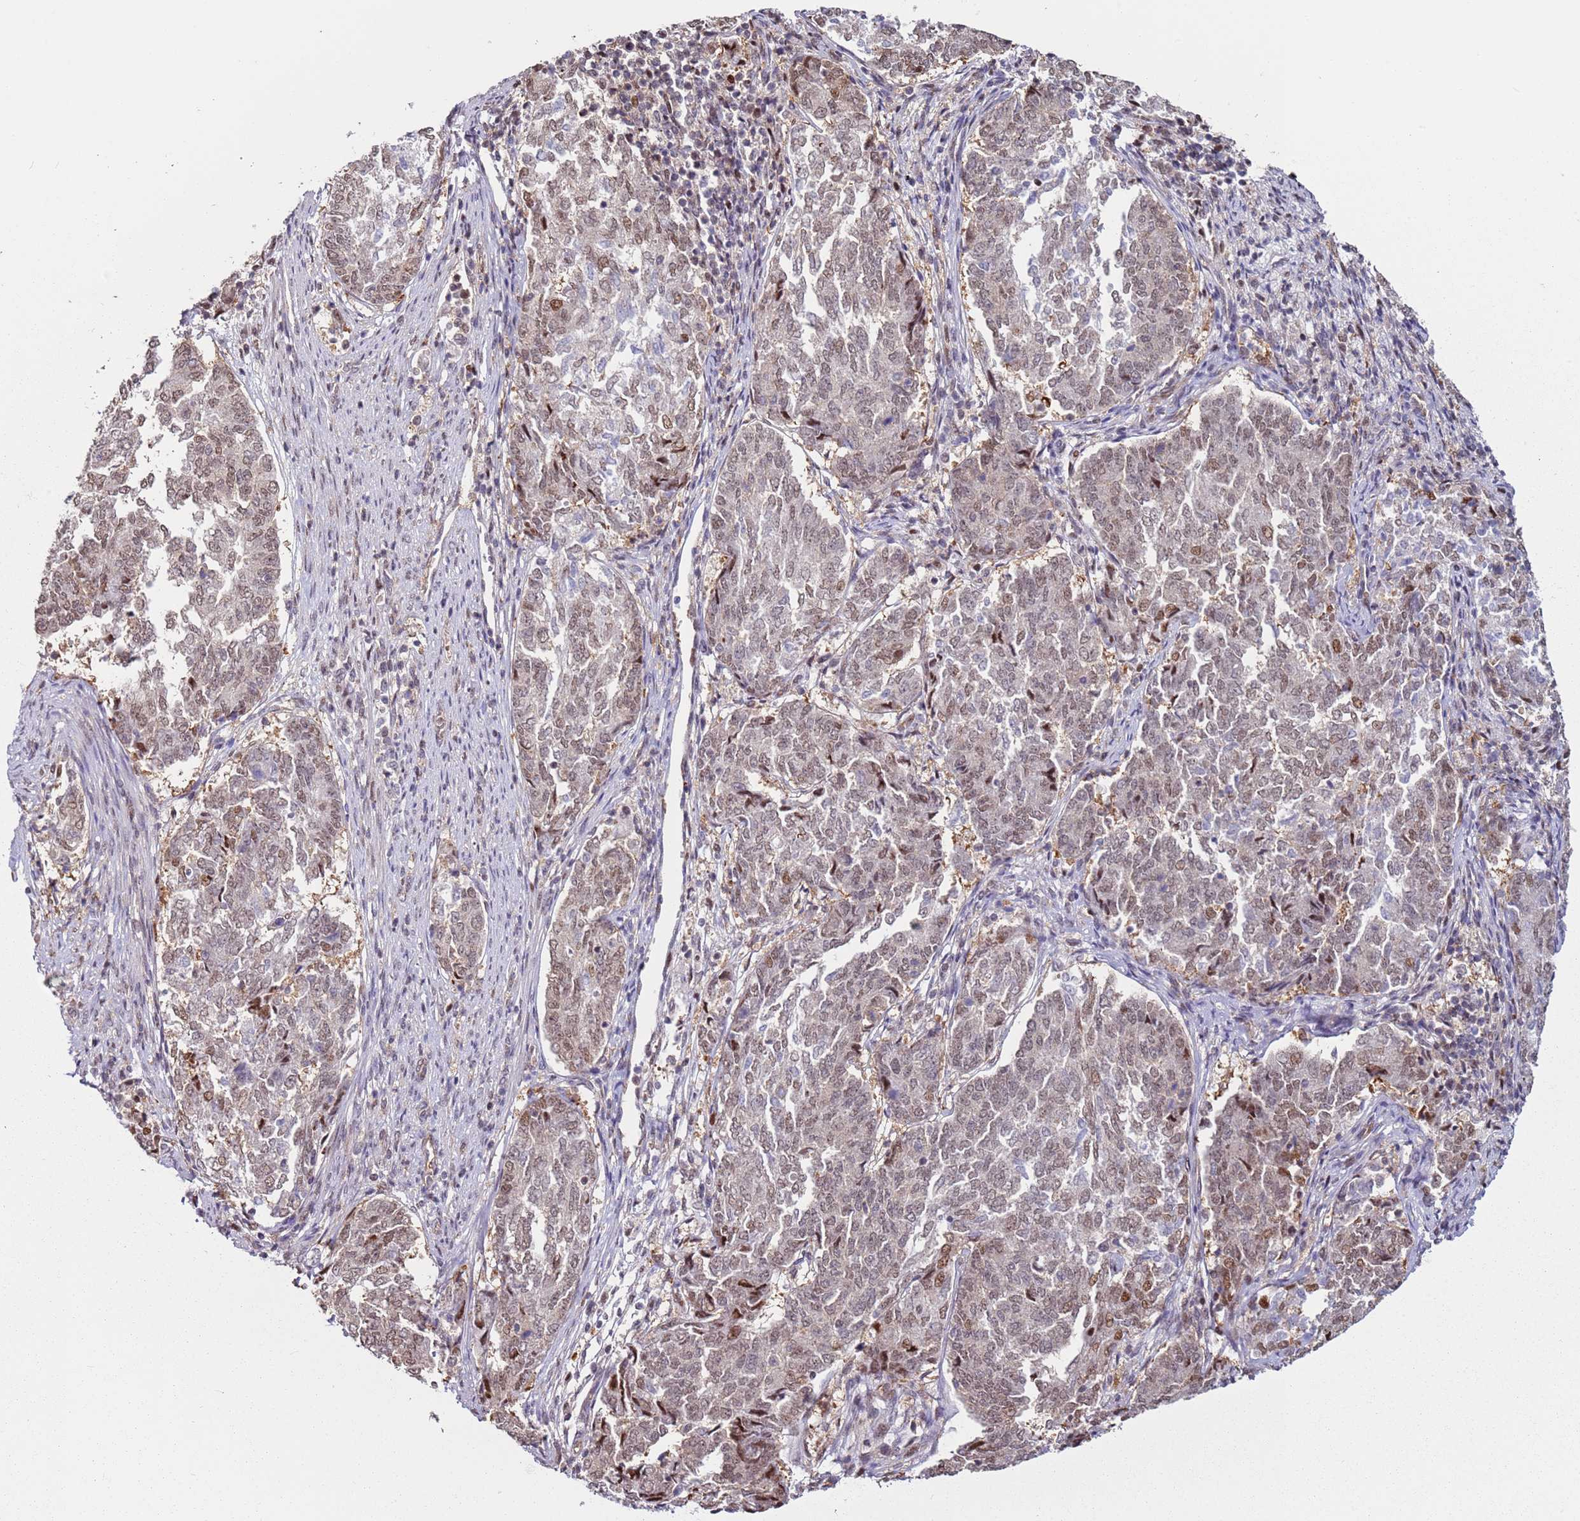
{"staining": {"intensity": "moderate", "quantity": "25%-75%", "location": "nuclear"}, "tissue": "endometrial cancer", "cell_type": "Tumor cells", "image_type": "cancer", "snomed": [{"axis": "morphology", "description": "Adenocarcinoma, NOS"}, {"axis": "topography", "description": "Endometrium"}], "caption": "This is a micrograph of immunohistochemistry (IHC) staining of adenocarcinoma (endometrial), which shows moderate staining in the nuclear of tumor cells.", "gene": "PSMD4", "patient": {"sex": "female", "age": 80}}